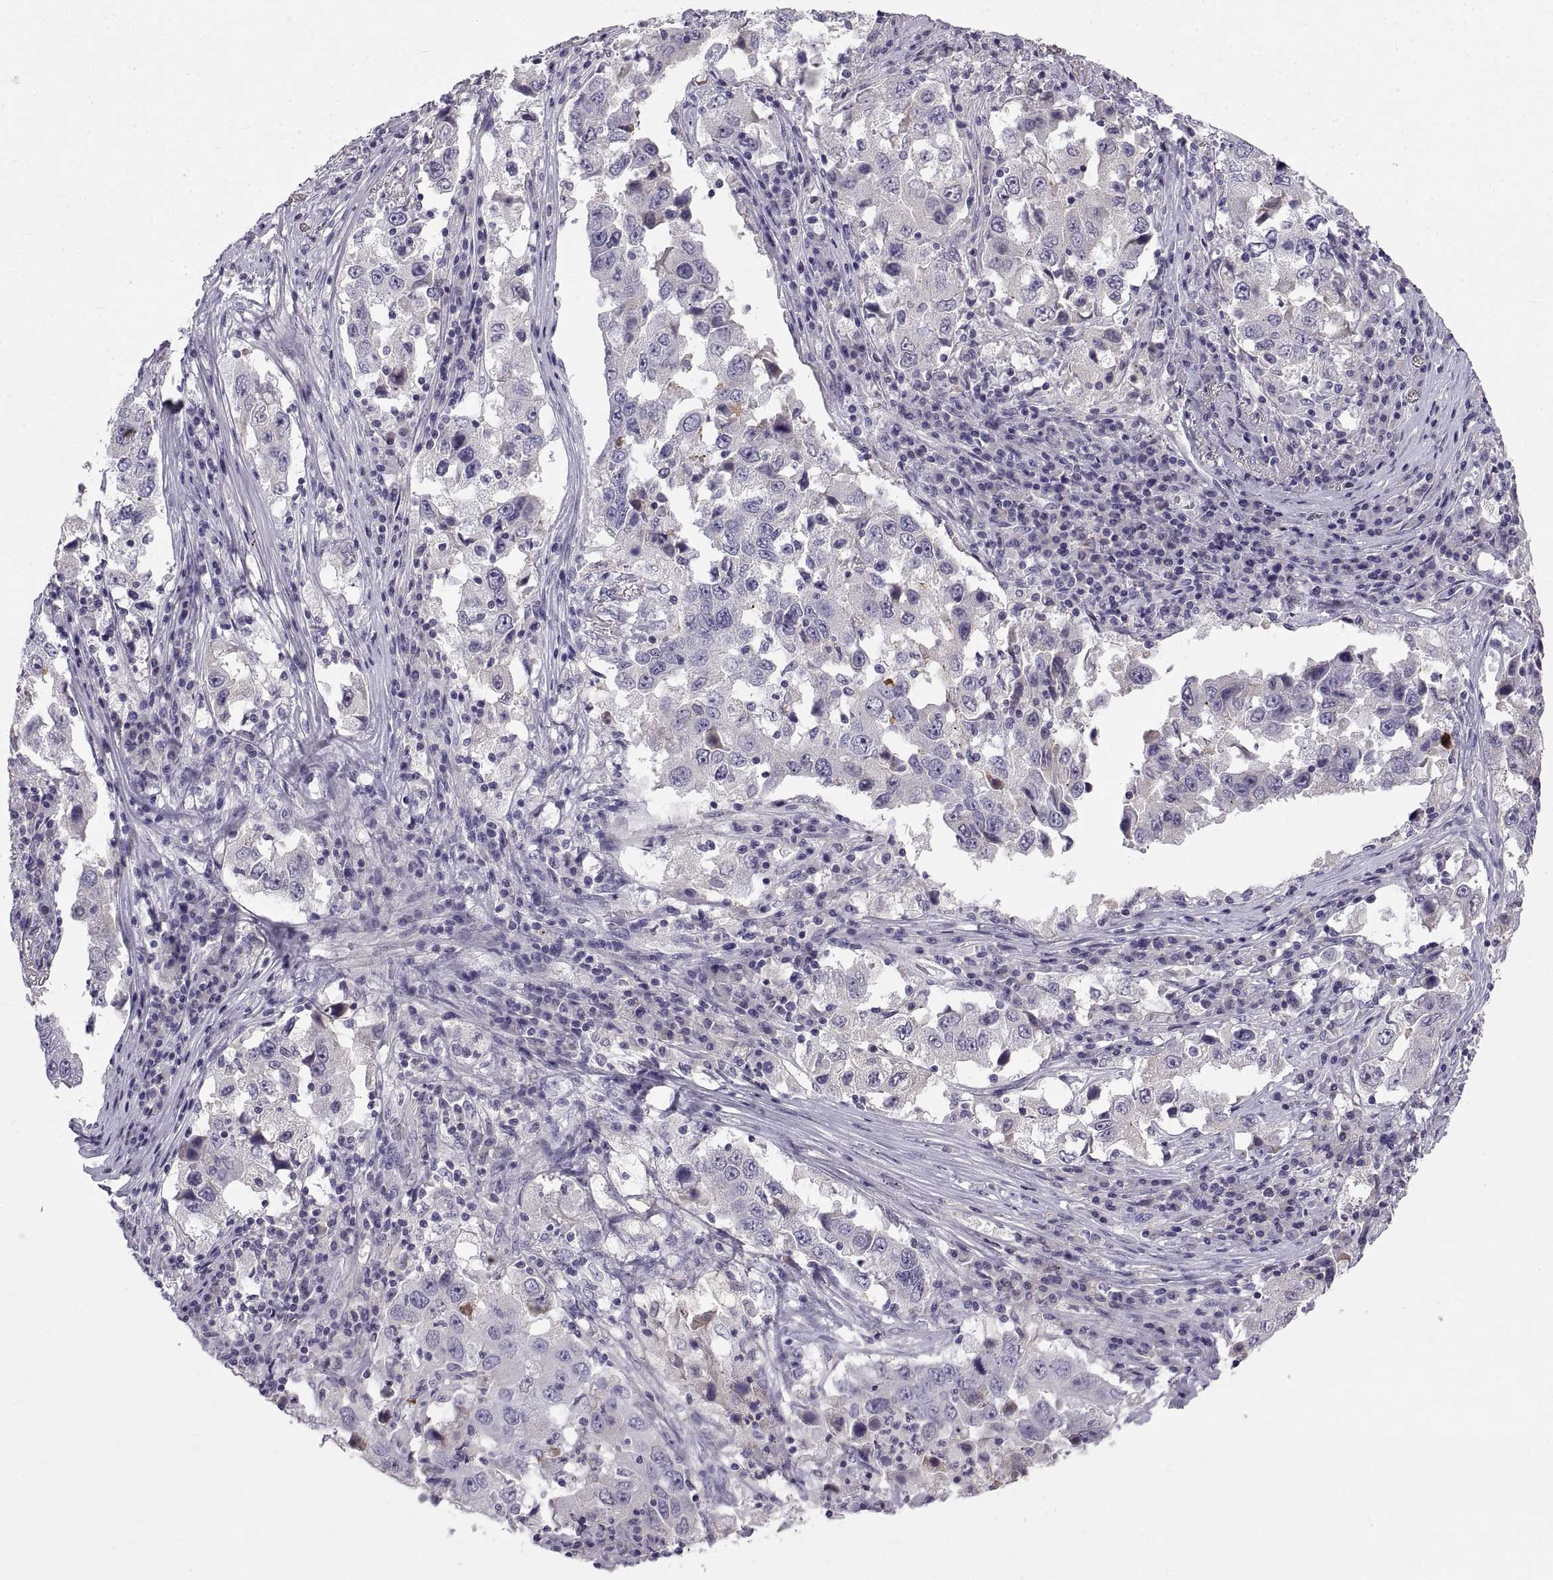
{"staining": {"intensity": "negative", "quantity": "none", "location": "none"}, "tissue": "lung cancer", "cell_type": "Tumor cells", "image_type": "cancer", "snomed": [{"axis": "morphology", "description": "Adenocarcinoma, NOS"}, {"axis": "topography", "description": "Lung"}], "caption": "A photomicrograph of lung cancer stained for a protein reveals no brown staining in tumor cells.", "gene": "ADAM32", "patient": {"sex": "male", "age": 73}}